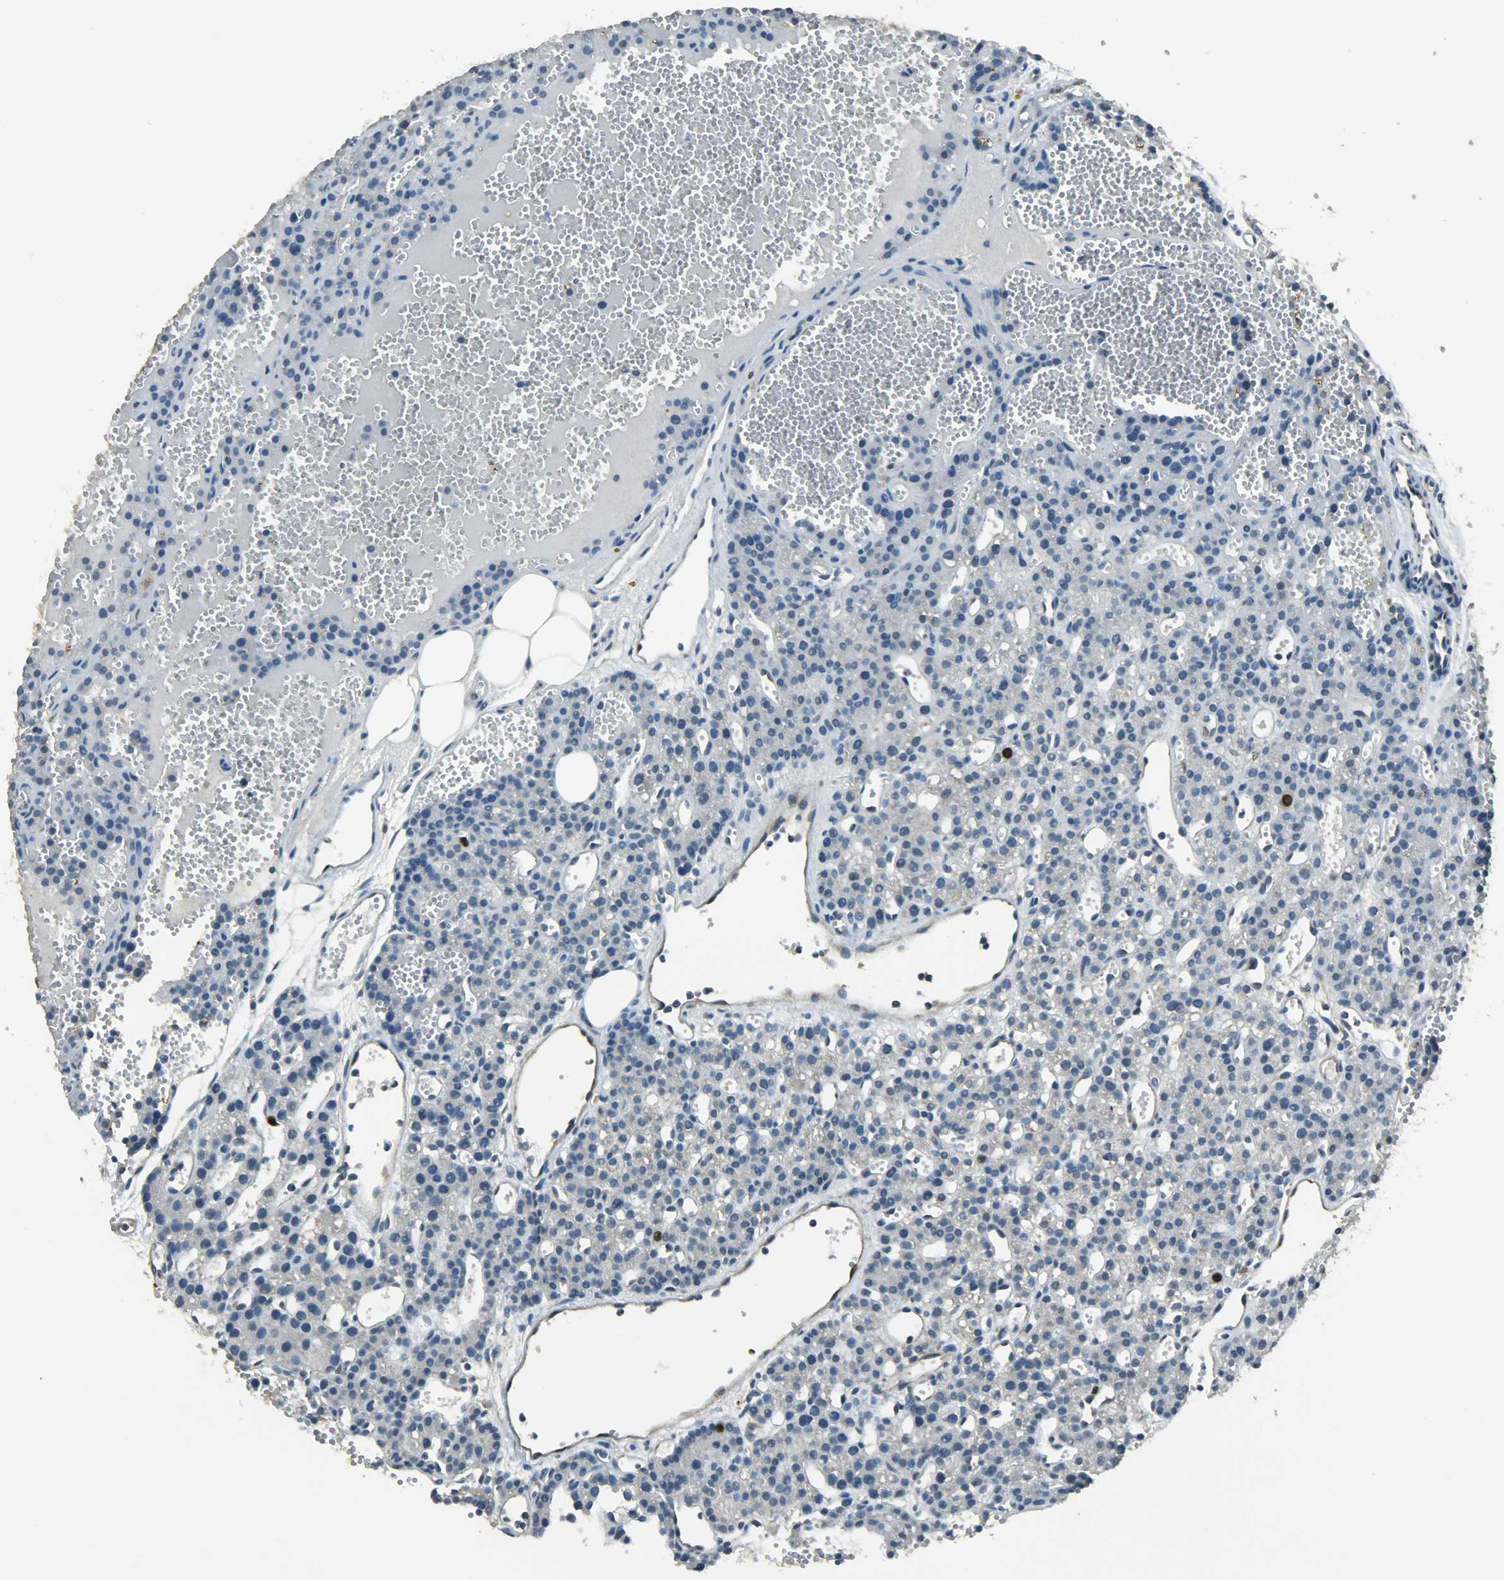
{"staining": {"intensity": "strong", "quantity": "<25%", "location": "nuclear"}, "tissue": "parathyroid gland", "cell_type": "Glandular cells", "image_type": "normal", "snomed": [{"axis": "morphology", "description": "Normal tissue, NOS"}, {"axis": "topography", "description": "Parathyroid gland"}], "caption": "This is an image of immunohistochemistry (IHC) staining of benign parathyroid gland, which shows strong positivity in the nuclear of glandular cells.", "gene": "TPX2", "patient": {"sex": "male", "age": 25}}